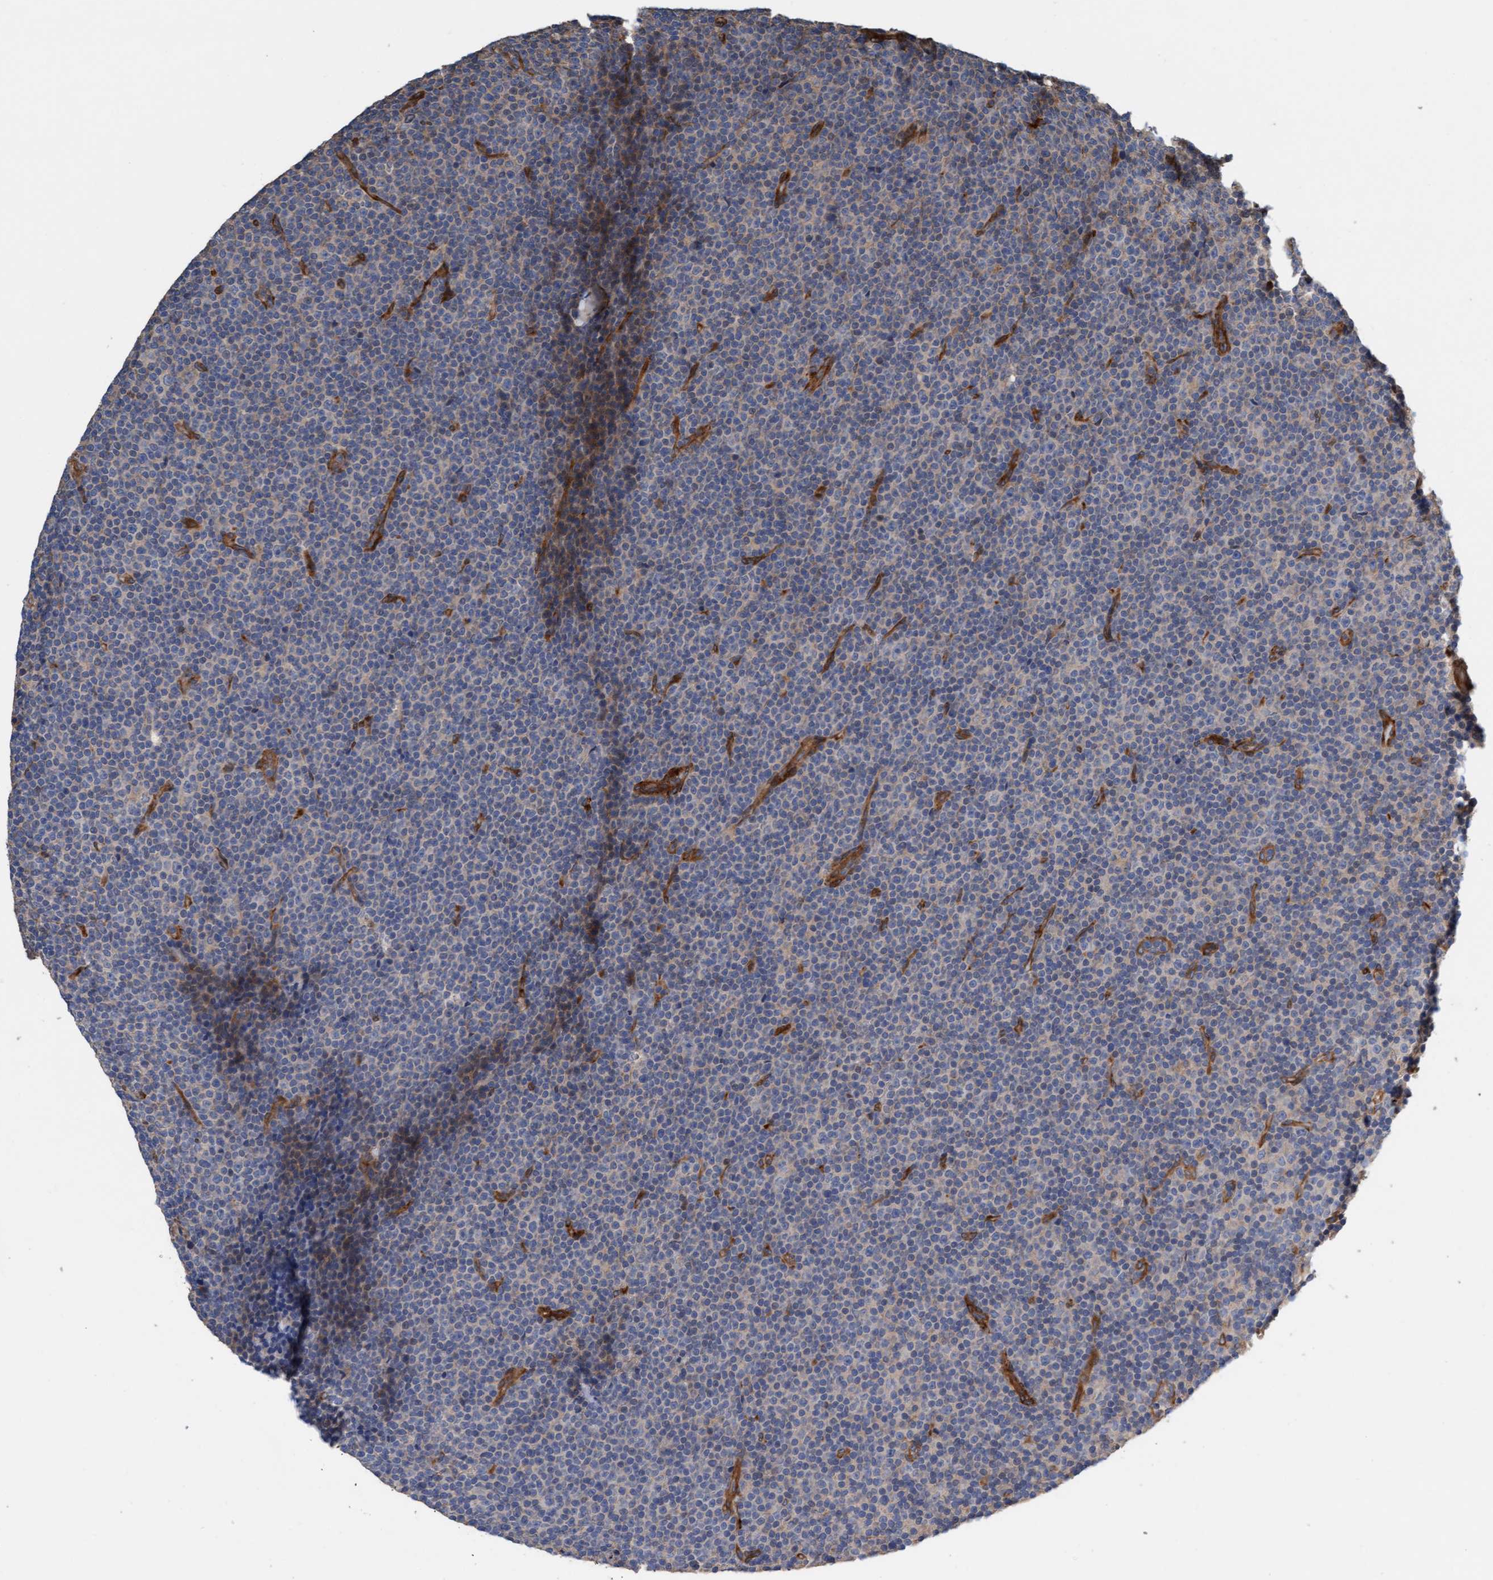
{"staining": {"intensity": "negative", "quantity": "none", "location": "none"}, "tissue": "lymphoma", "cell_type": "Tumor cells", "image_type": "cancer", "snomed": [{"axis": "morphology", "description": "Malignant lymphoma, non-Hodgkin's type, Low grade"}, {"axis": "topography", "description": "Lymph node"}], "caption": "The photomicrograph exhibits no significant staining in tumor cells of malignant lymphoma, non-Hodgkin's type (low-grade).", "gene": "FMNL3", "patient": {"sex": "female", "age": 67}}